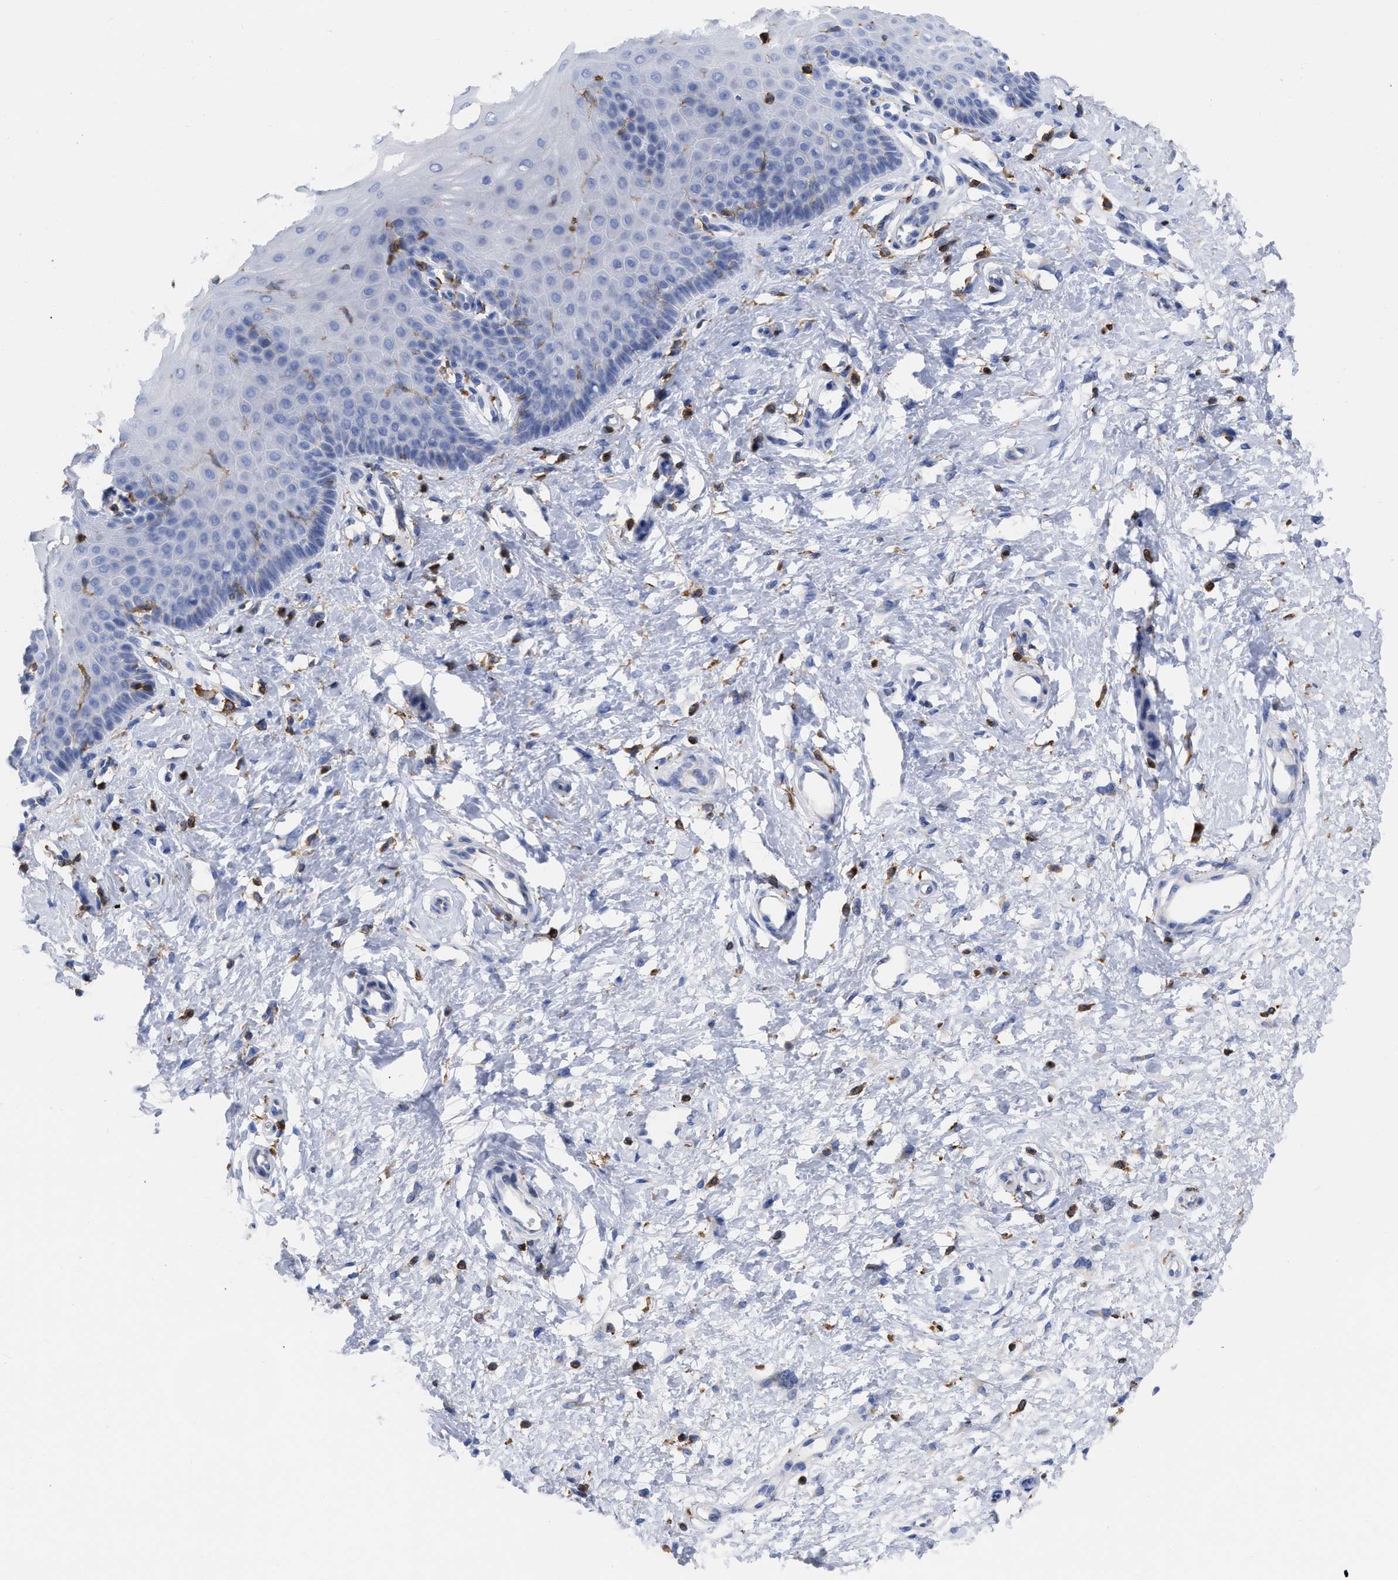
{"staining": {"intensity": "negative", "quantity": "none", "location": "none"}, "tissue": "cervix", "cell_type": "Squamous epithelial cells", "image_type": "normal", "snomed": [{"axis": "morphology", "description": "Normal tissue, NOS"}, {"axis": "topography", "description": "Cervix"}], "caption": "A high-resolution histopathology image shows immunohistochemistry staining of normal cervix, which reveals no significant expression in squamous epithelial cells.", "gene": "HCLS1", "patient": {"sex": "female", "age": 55}}